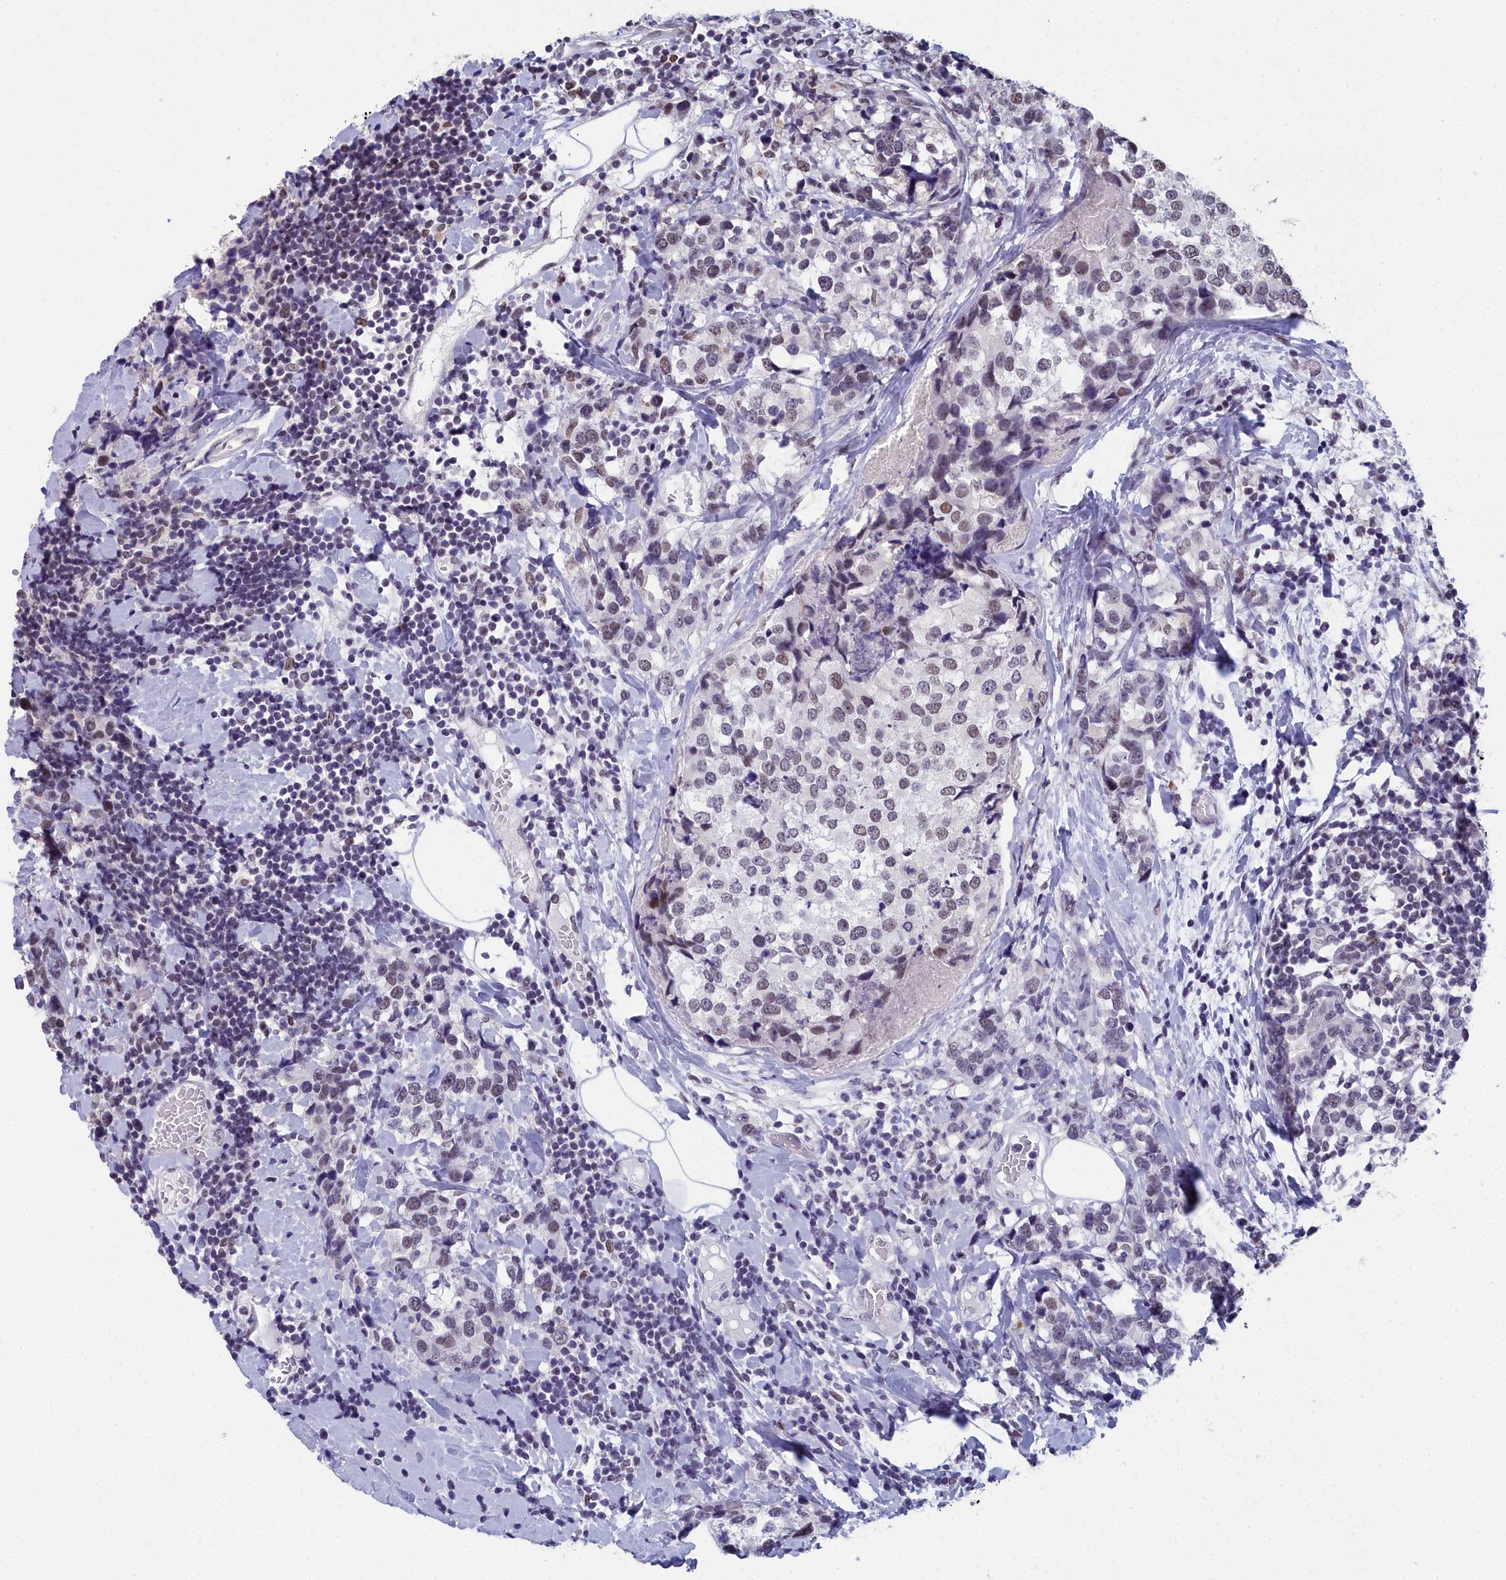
{"staining": {"intensity": "weak", "quantity": "25%-75%", "location": "nuclear"}, "tissue": "breast cancer", "cell_type": "Tumor cells", "image_type": "cancer", "snomed": [{"axis": "morphology", "description": "Lobular carcinoma"}, {"axis": "topography", "description": "Breast"}], "caption": "IHC of human breast lobular carcinoma displays low levels of weak nuclear staining in about 25%-75% of tumor cells. (Brightfield microscopy of DAB IHC at high magnification).", "gene": "CCDC97", "patient": {"sex": "female", "age": 59}}